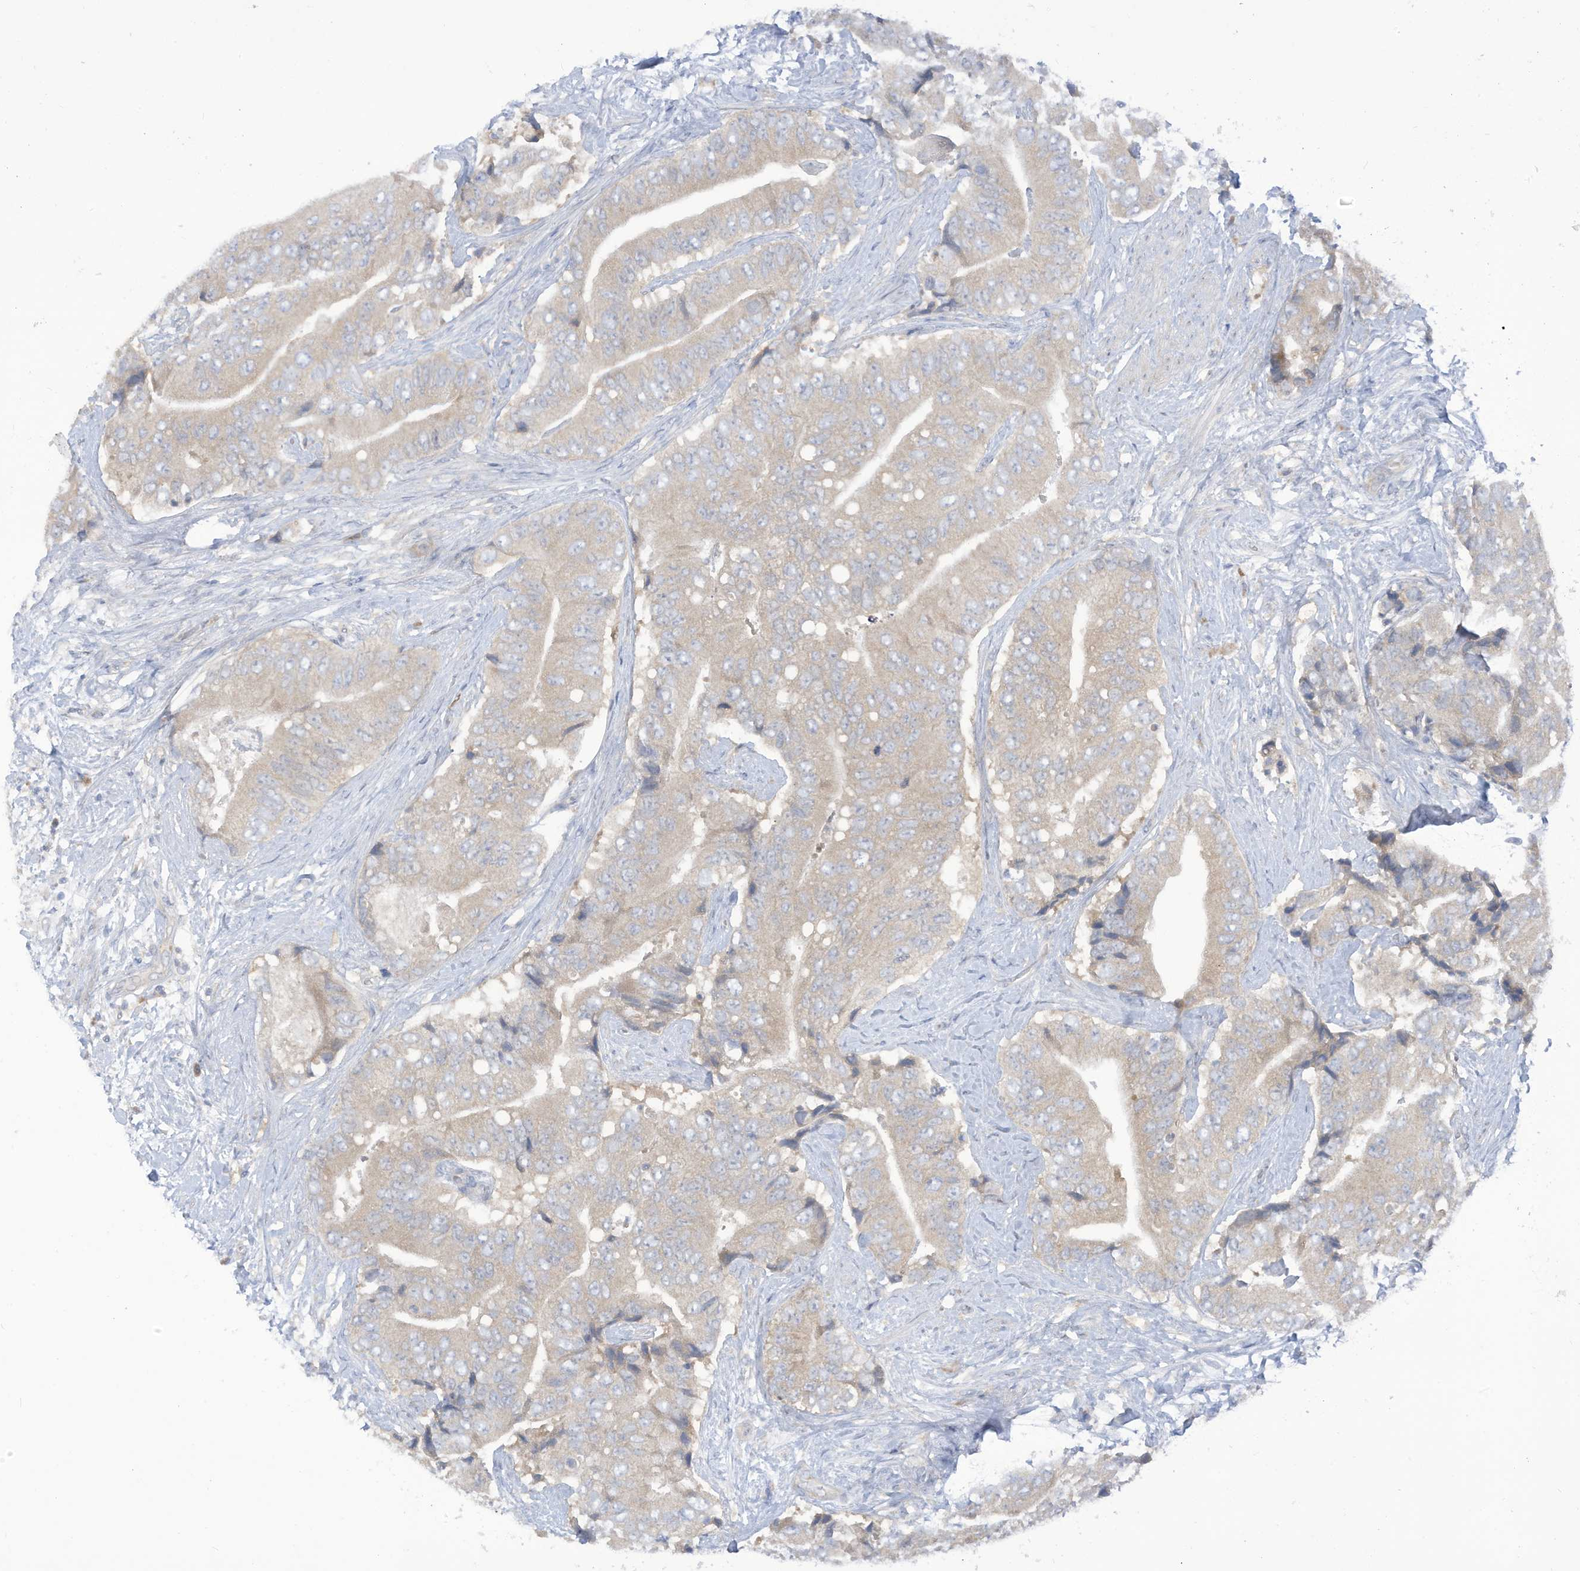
{"staining": {"intensity": "negative", "quantity": "none", "location": "none"}, "tissue": "prostate cancer", "cell_type": "Tumor cells", "image_type": "cancer", "snomed": [{"axis": "morphology", "description": "Adenocarcinoma, High grade"}, {"axis": "topography", "description": "Prostate"}], "caption": "There is no significant expression in tumor cells of high-grade adenocarcinoma (prostate). (DAB (3,3'-diaminobenzidine) immunohistochemistry, high magnification).", "gene": "LRRN2", "patient": {"sex": "male", "age": 70}}